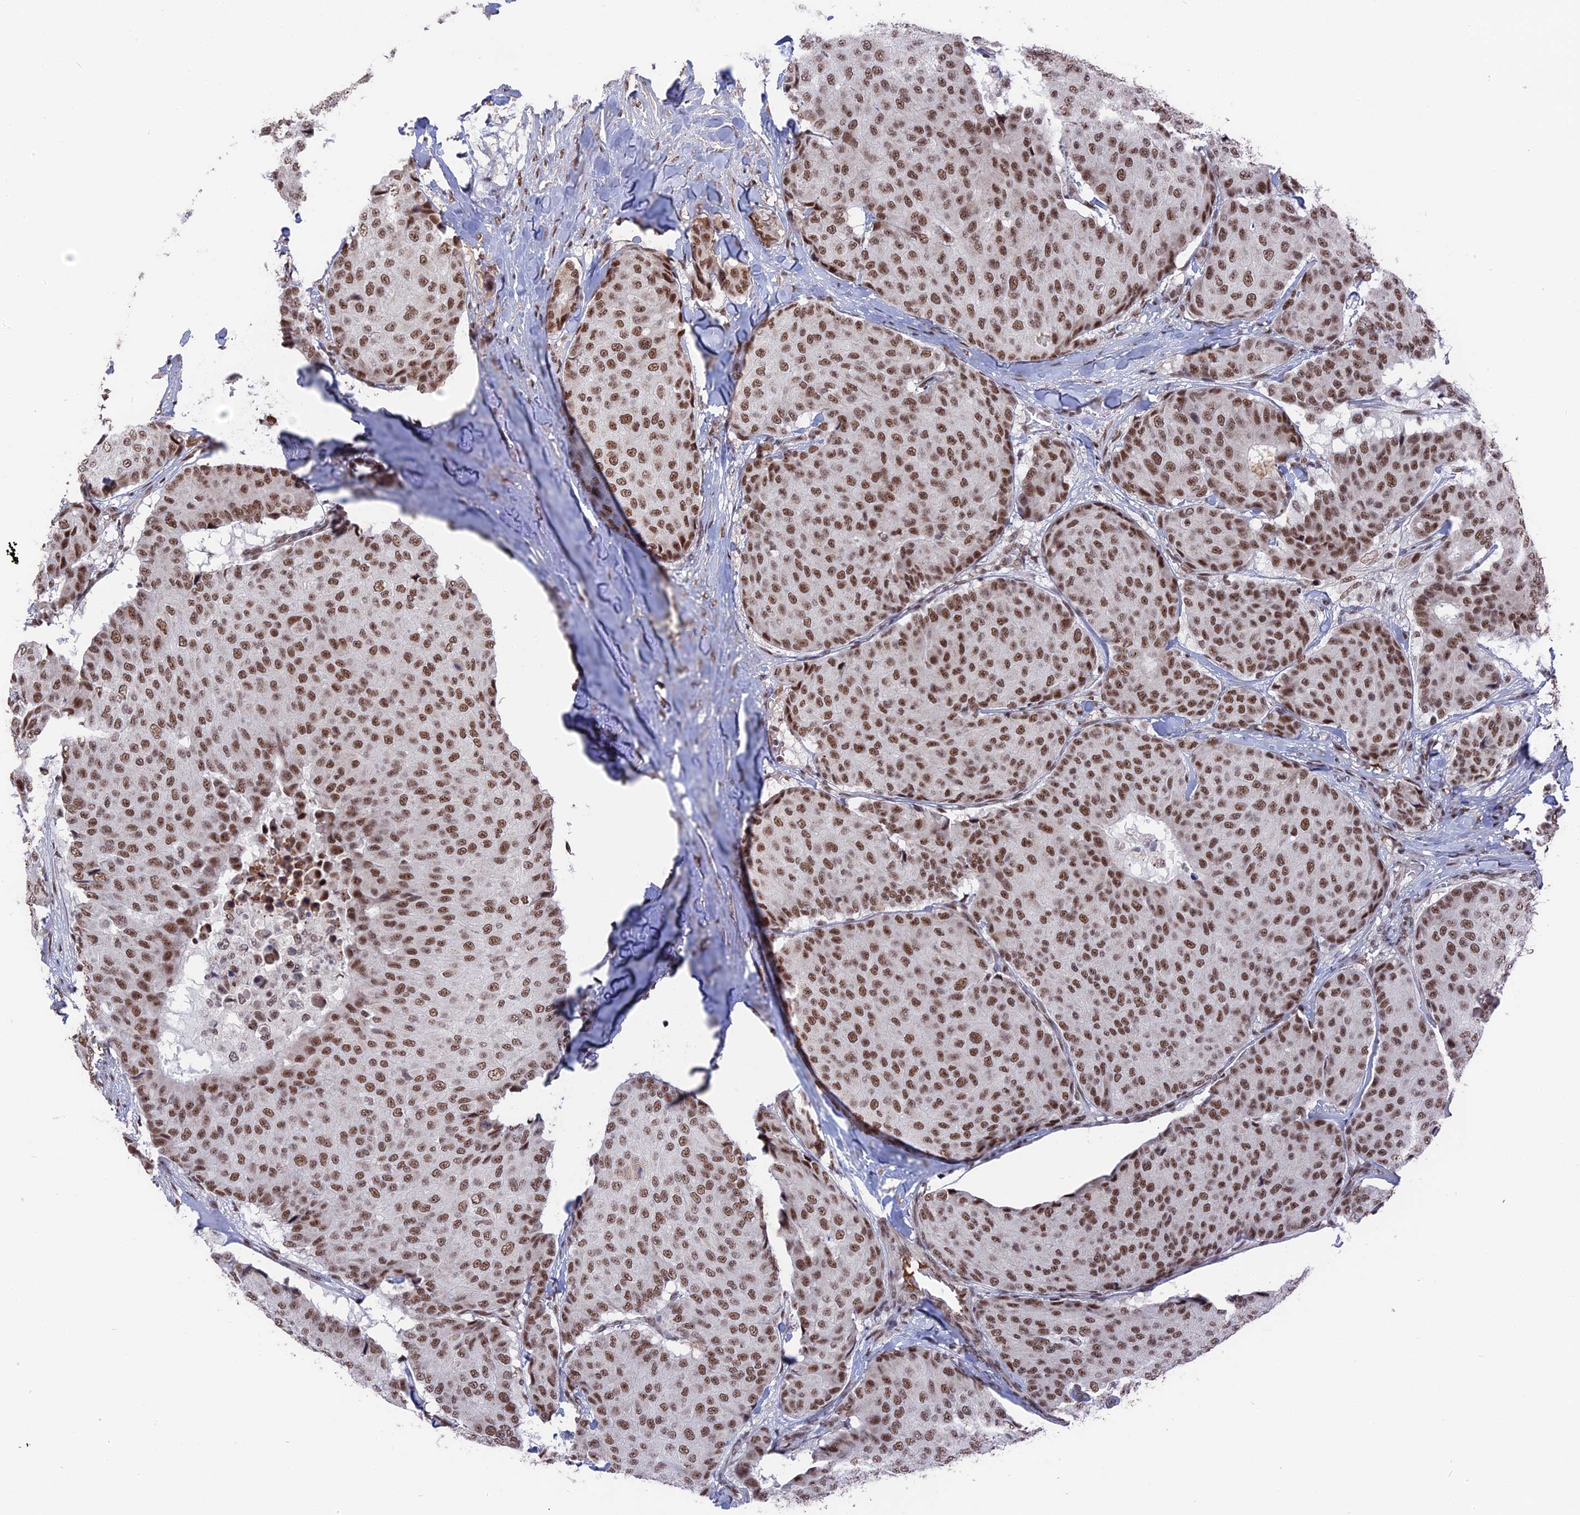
{"staining": {"intensity": "moderate", "quantity": ">75%", "location": "nuclear"}, "tissue": "breast cancer", "cell_type": "Tumor cells", "image_type": "cancer", "snomed": [{"axis": "morphology", "description": "Duct carcinoma"}, {"axis": "topography", "description": "Breast"}], "caption": "Protein staining by immunohistochemistry (IHC) exhibits moderate nuclear staining in about >75% of tumor cells in invasive ductal carcinoma (breast).", "gene": "SF3A2", "patient": {"sex": "female", "age": 75}}